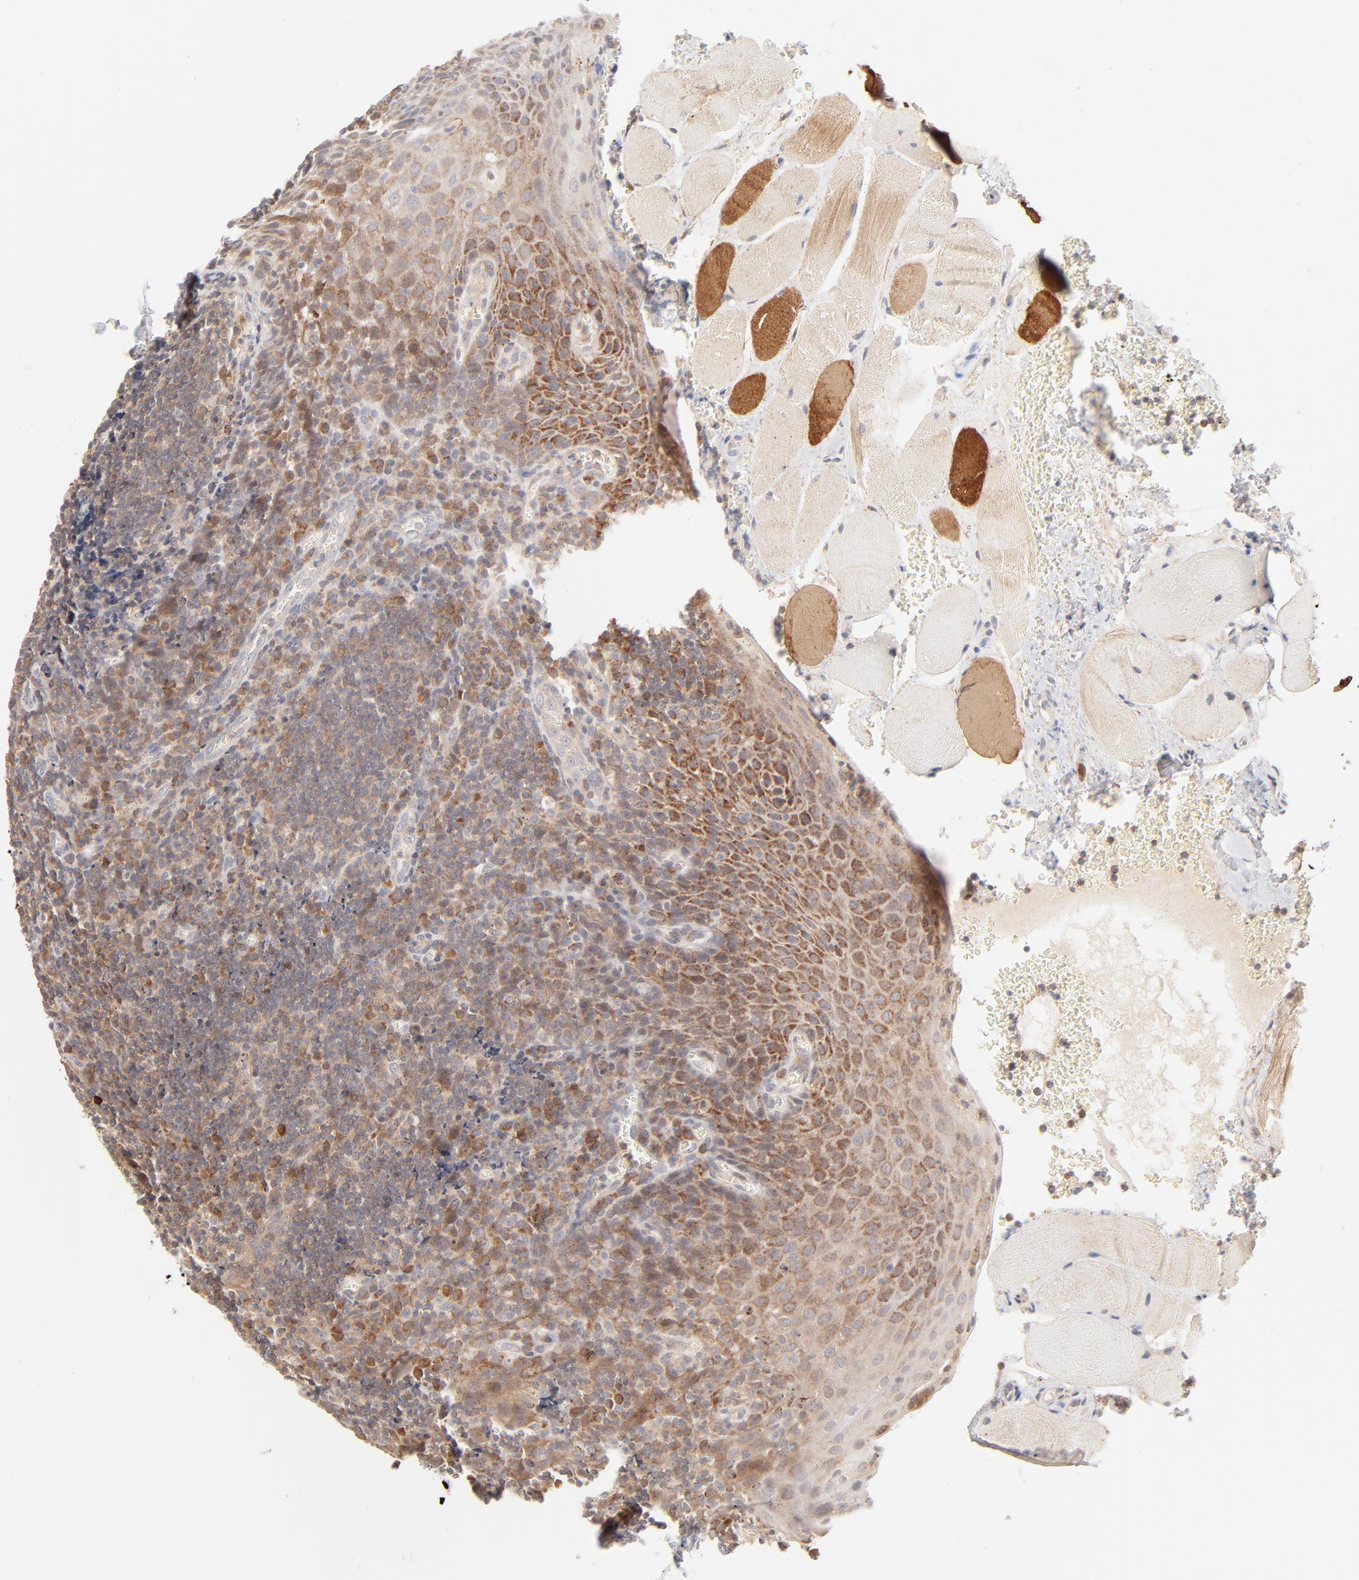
{"staining": {"intensity": "strong", "quantity": "25%-75%", "location": "cytoplasmic/membranous"}, "tissue": "tonsil", "cell_type": "Germinal center cells", "image_type": "normal", "snomed": [{"axis": "morphology", "description": "Normal tissue, NOS"}, {"axis": "topography", "description": "Tonsil"}], "caption": "A high-resolution photomicrograph shows IHC staining of unremarkable tonsil, which exhibits strong cytoplasmic/membranous positivity in approximately 25%-75% of germinal center cells. The staining is performed using DAB brown chromogen to label protein expression. The nuclei are counter-stained blue using hematoxylin.", "gene": "CSPG4", "patient": {"sex": "male", "age": 20}}